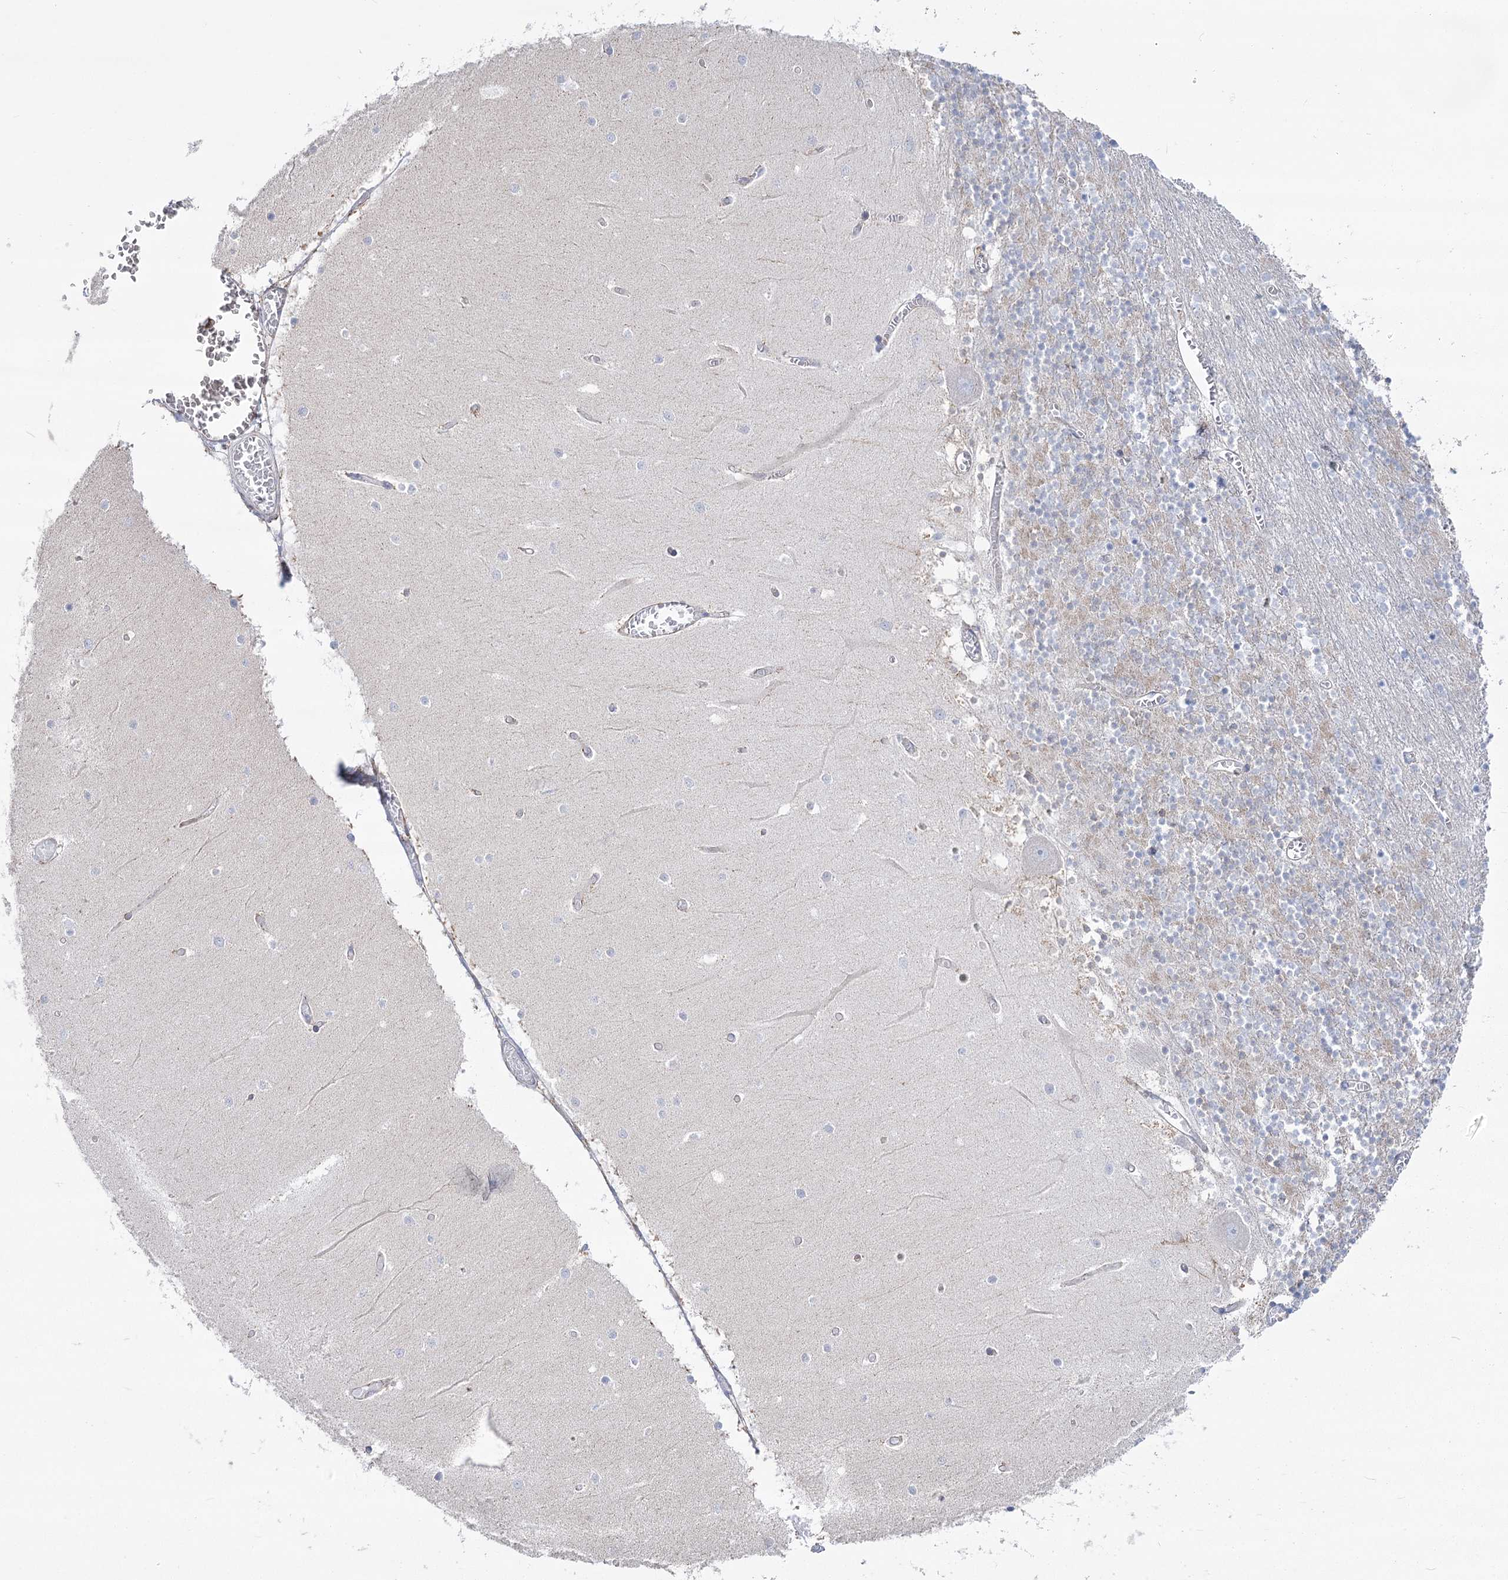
{"staining": {"intensity": "negative", "quantity": "none", "location": "none"}, "tissue": "cerebellum", "cell_type": "Cells in granular layer", "image_type": "normal", "snomed": [{"axis": "morphology", "description": "Normal tissue, NOS"}, {"axis": "topography", "description": "Cerebellum"}], "caption": "Immunohistochemical staining of normal human cerebellum exhibits no significant staining in cells in granular layer.", "gene": "YTHDC2", "patient": {"sex": "female", "age": 28}}